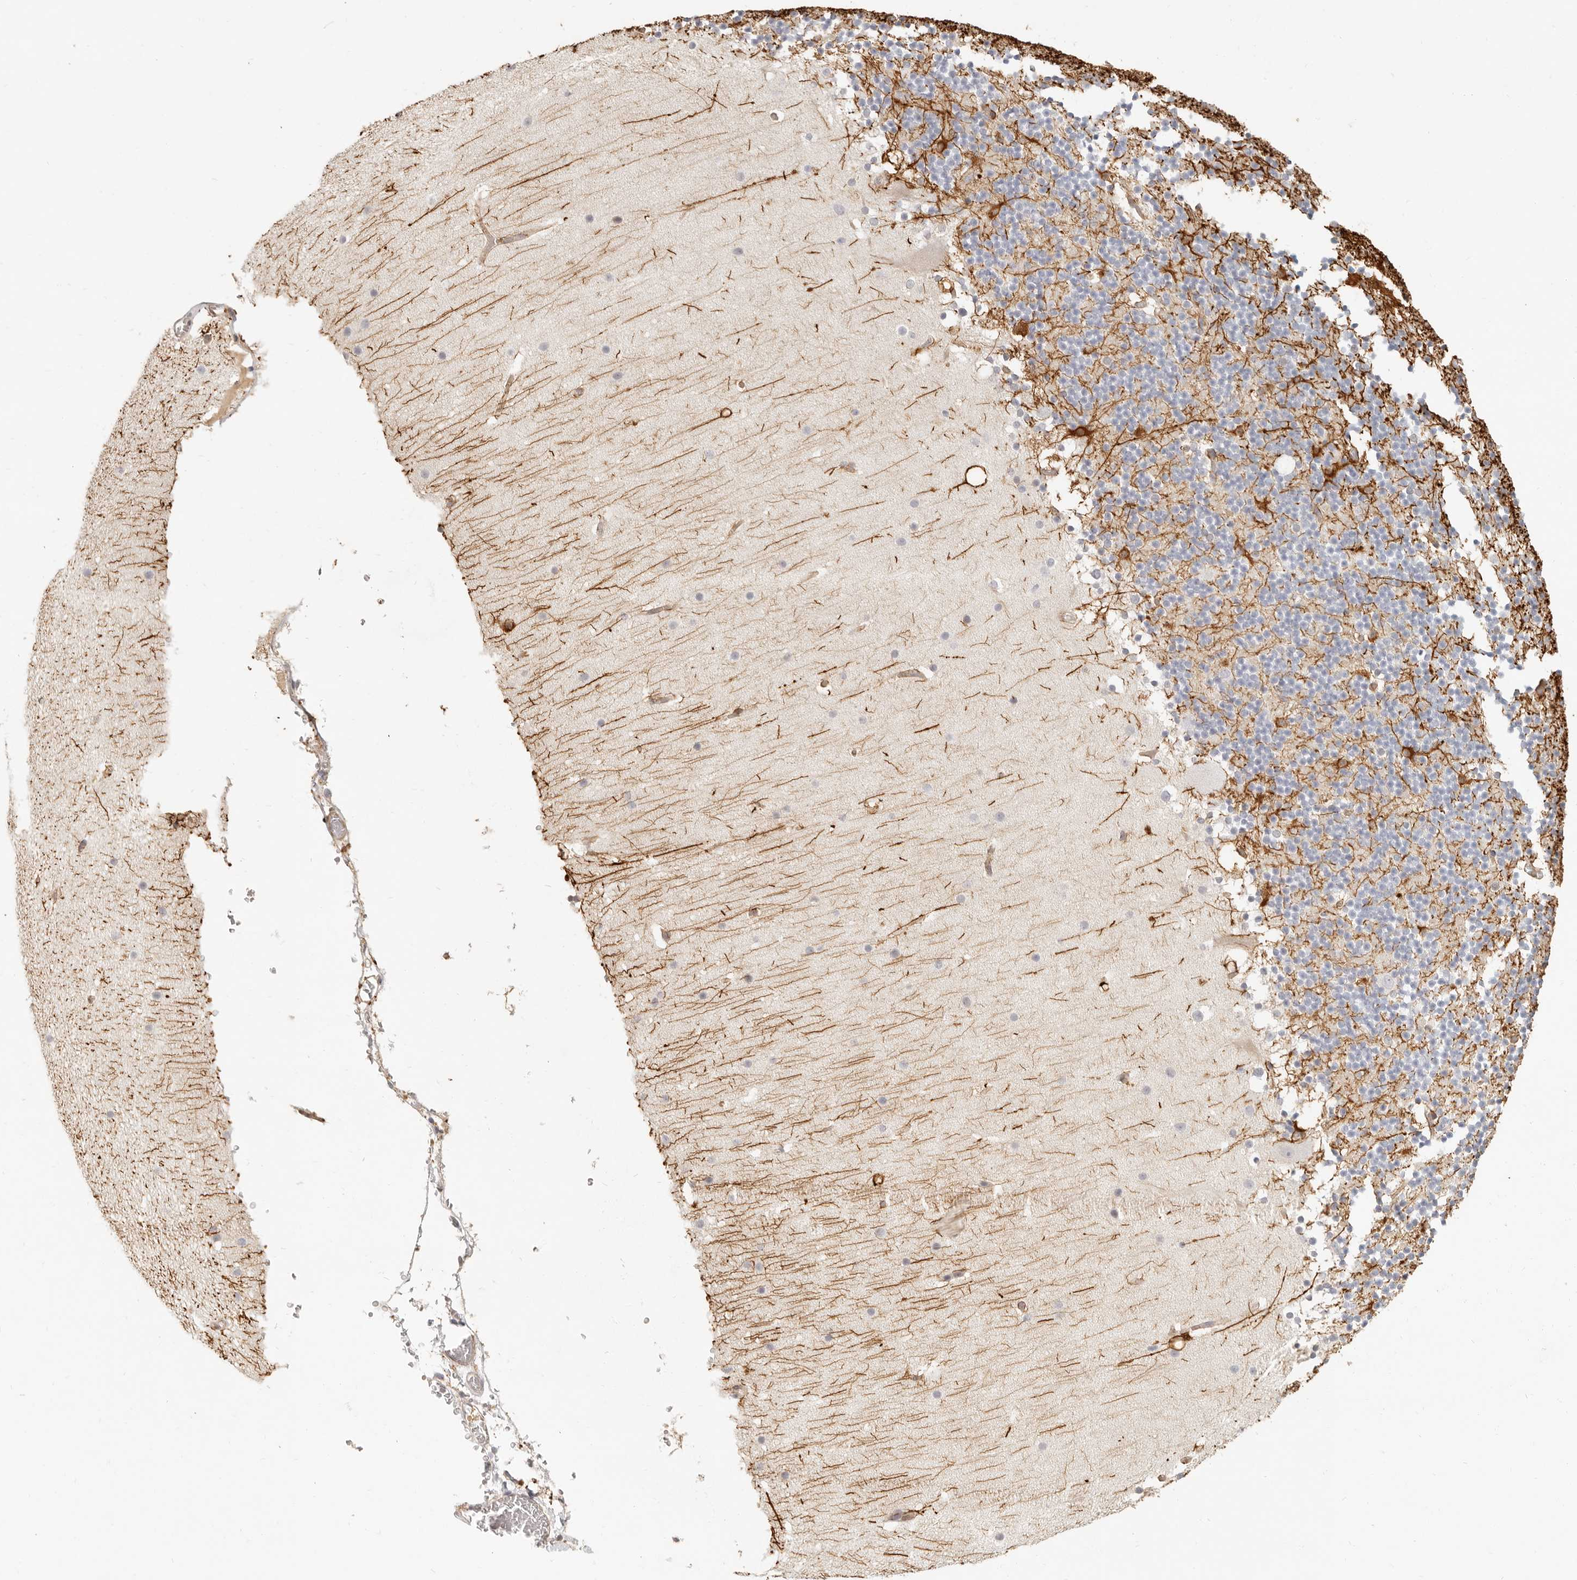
{"staining": {"intensity": "moderate", "quantity": "<25%", "location": "cytoplasmic/membranous"}, "tissue": "cerebellum", "cell_type": "Cells in granular layer", "image_type": "normal", "snomed": [{"axis": "morphology", "description": "Normal tissue, NOS"}, {"axis": "topography", "description": "Cerebellum"}], "caption": "Cells in granular layer demonstrate low levels of moderate cytoplasmic/membranous staining in about <25% of cells in unremarkable cerebellum. (DAB (3,3'-diaminobenzidine) IHC, brown staining for protein, blue staining for nuclei).", "gene": "TUFT1", "patient": {"sex": "male", "age": 57}}